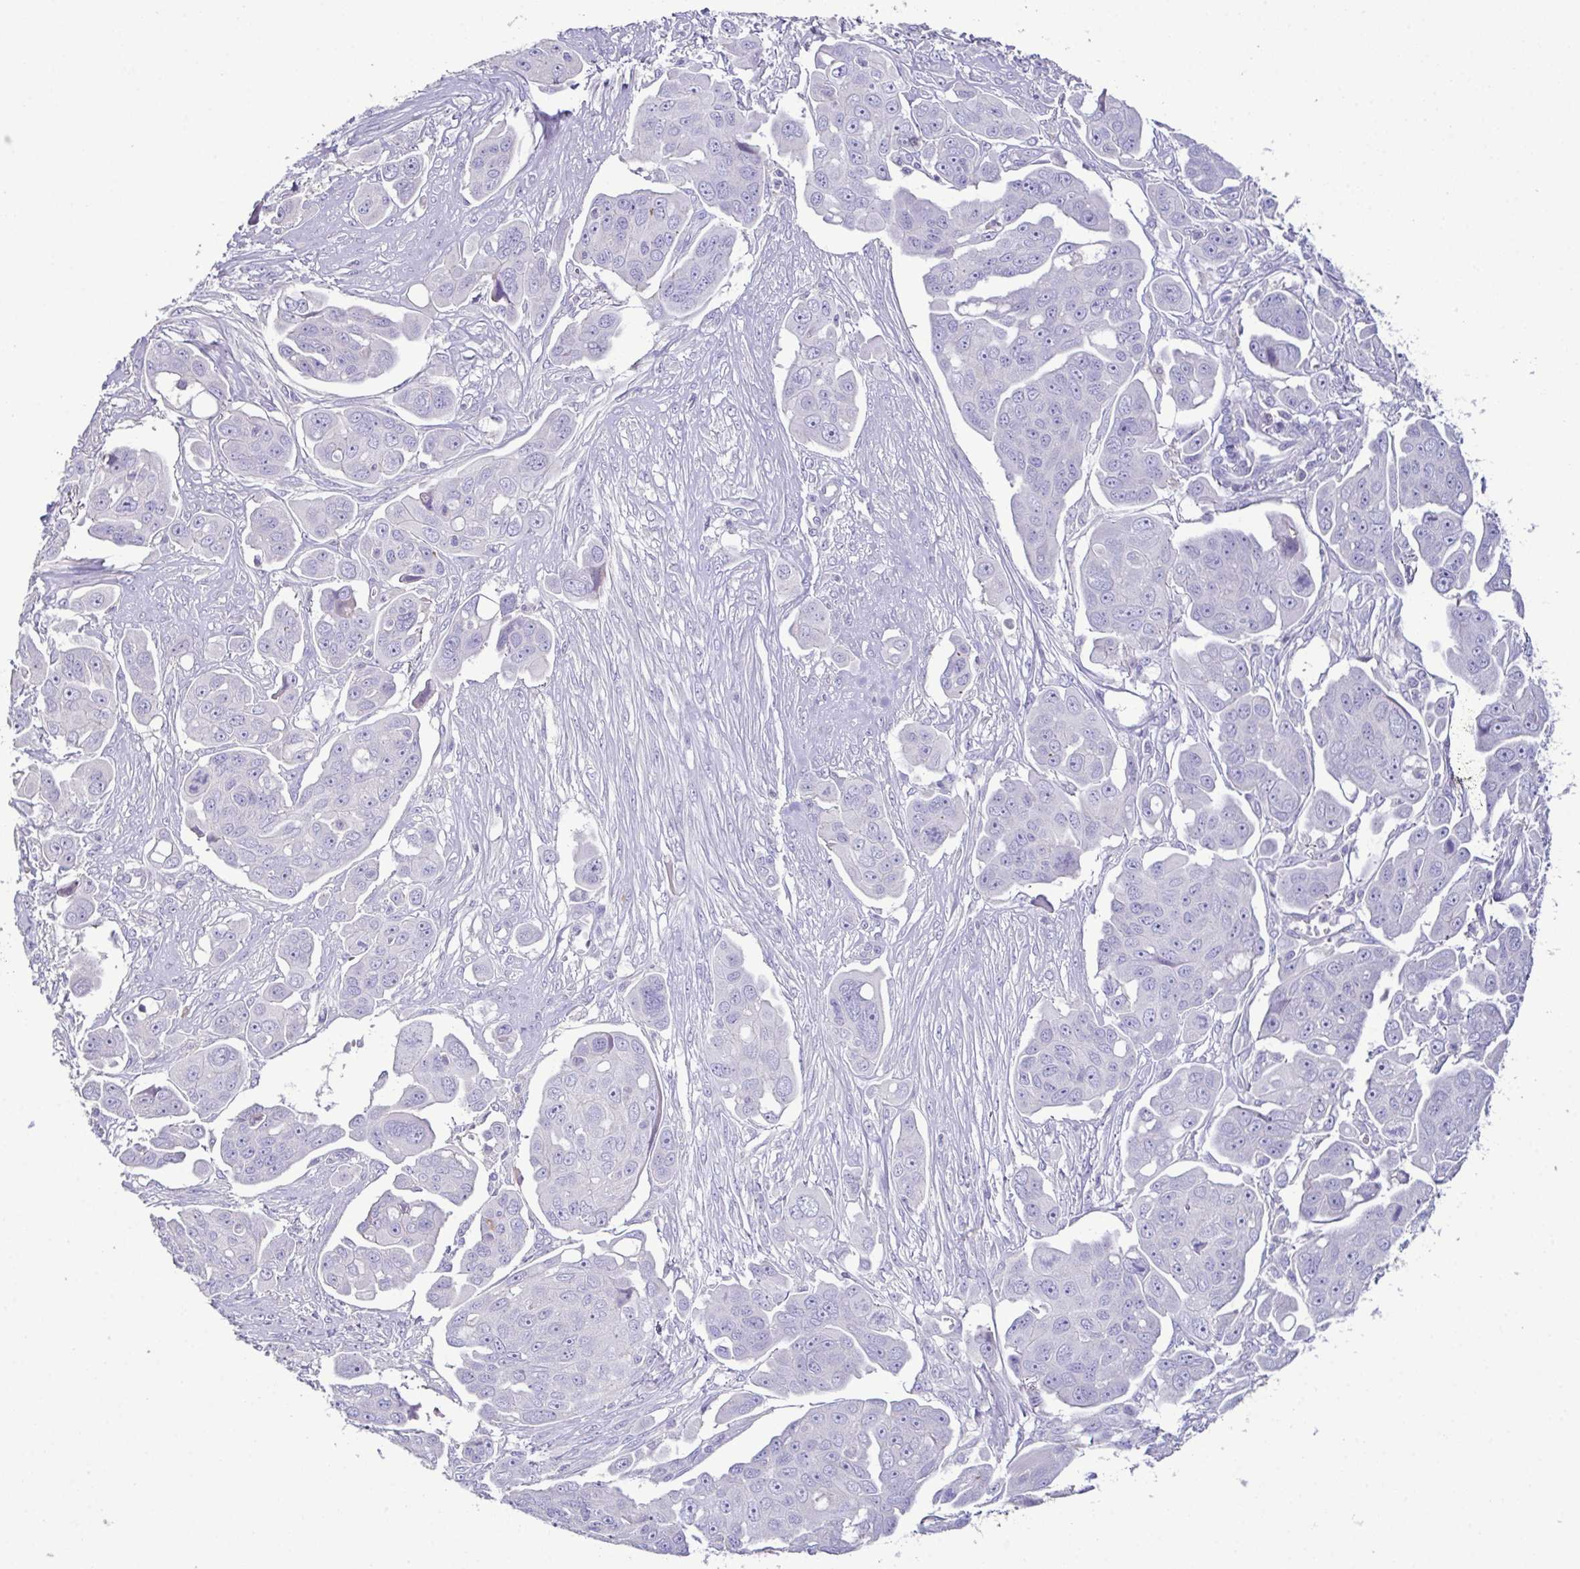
{"staining": {"intensity": "negative", "quantity": "none", "location": "none"}, "tissue": "ovarian cancer", "cell_type": "Tumor cells", "image_type": "cancer", "snomed": [{"axis": "morphology", "description": "Carcinoma, endometroid"}, {"axis": "topography", "description": "Ovary"}], "caption": "Protein analysis of ovarian cancer (endometroid carcinoma) displays no significant expression in tumor cells.", "gene": "MARCO", "patient": {"sex": "female", "age": 70}}